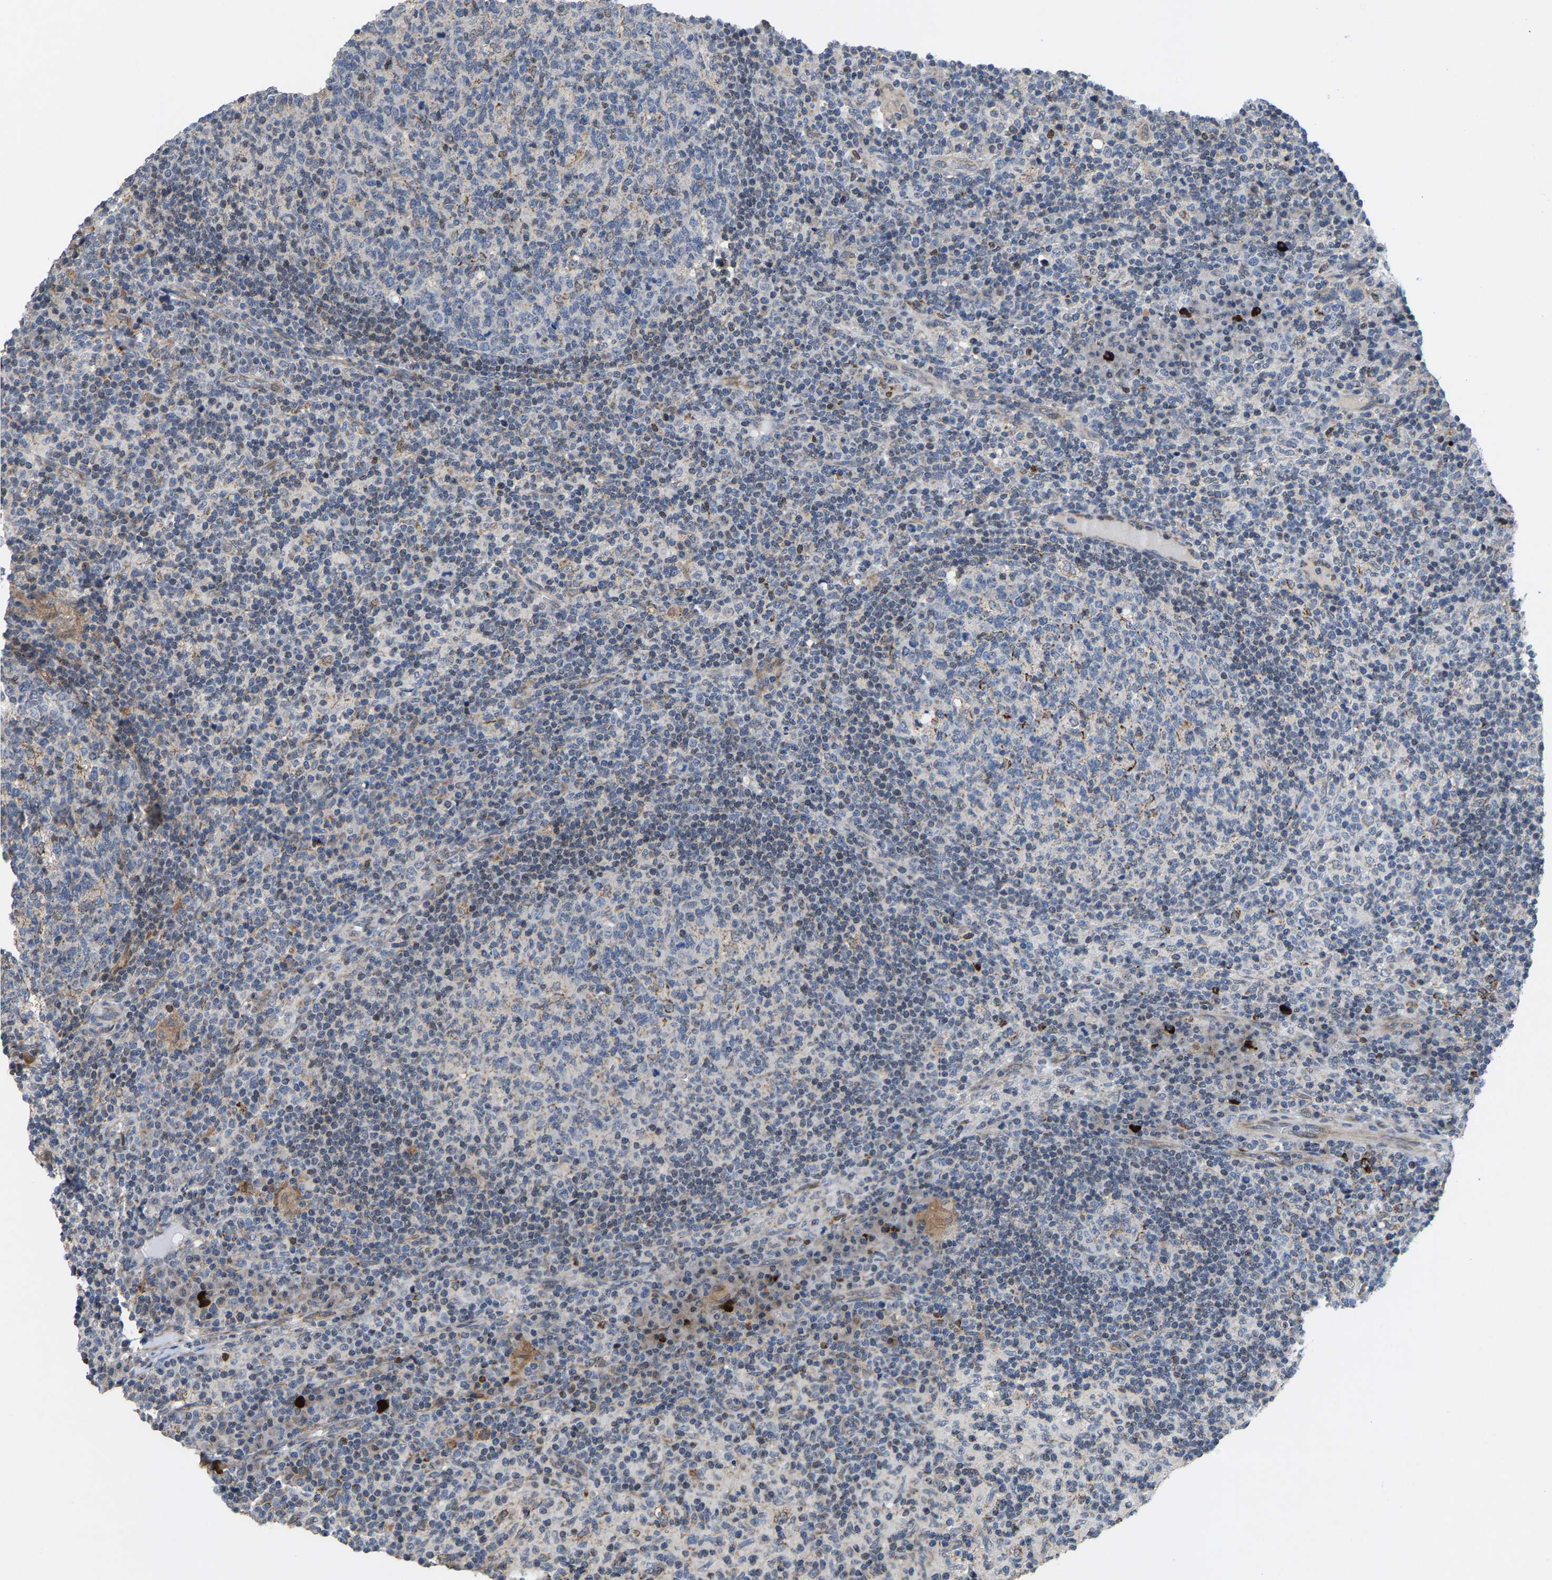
{"staining": {"intensity": "moderate", "quantity": "<25%", "location": "cytoplasmic/membranous"}, "tissue": "lymph node", "cell_type": "Germinal center cells", "image_type": "normal", "snomed": [{"axis": "morphology", "description": "Normal tissue, NOS"}, {"axis": "morphology", "description": "Inflammation, NOS"}, {"axis": "topography", "description": "Lymph node"}], "caption": "An IHC micrograph of normal tissue is shown. Protein staining in brown shows moderate cytoplasmic/membranous positivity in lymph node within germinal center cells. (Brightfield microscopy of DAB IHC at high magnification).", "gene": "TDRKH", "patient": {"sex": "male", "age": 55}}